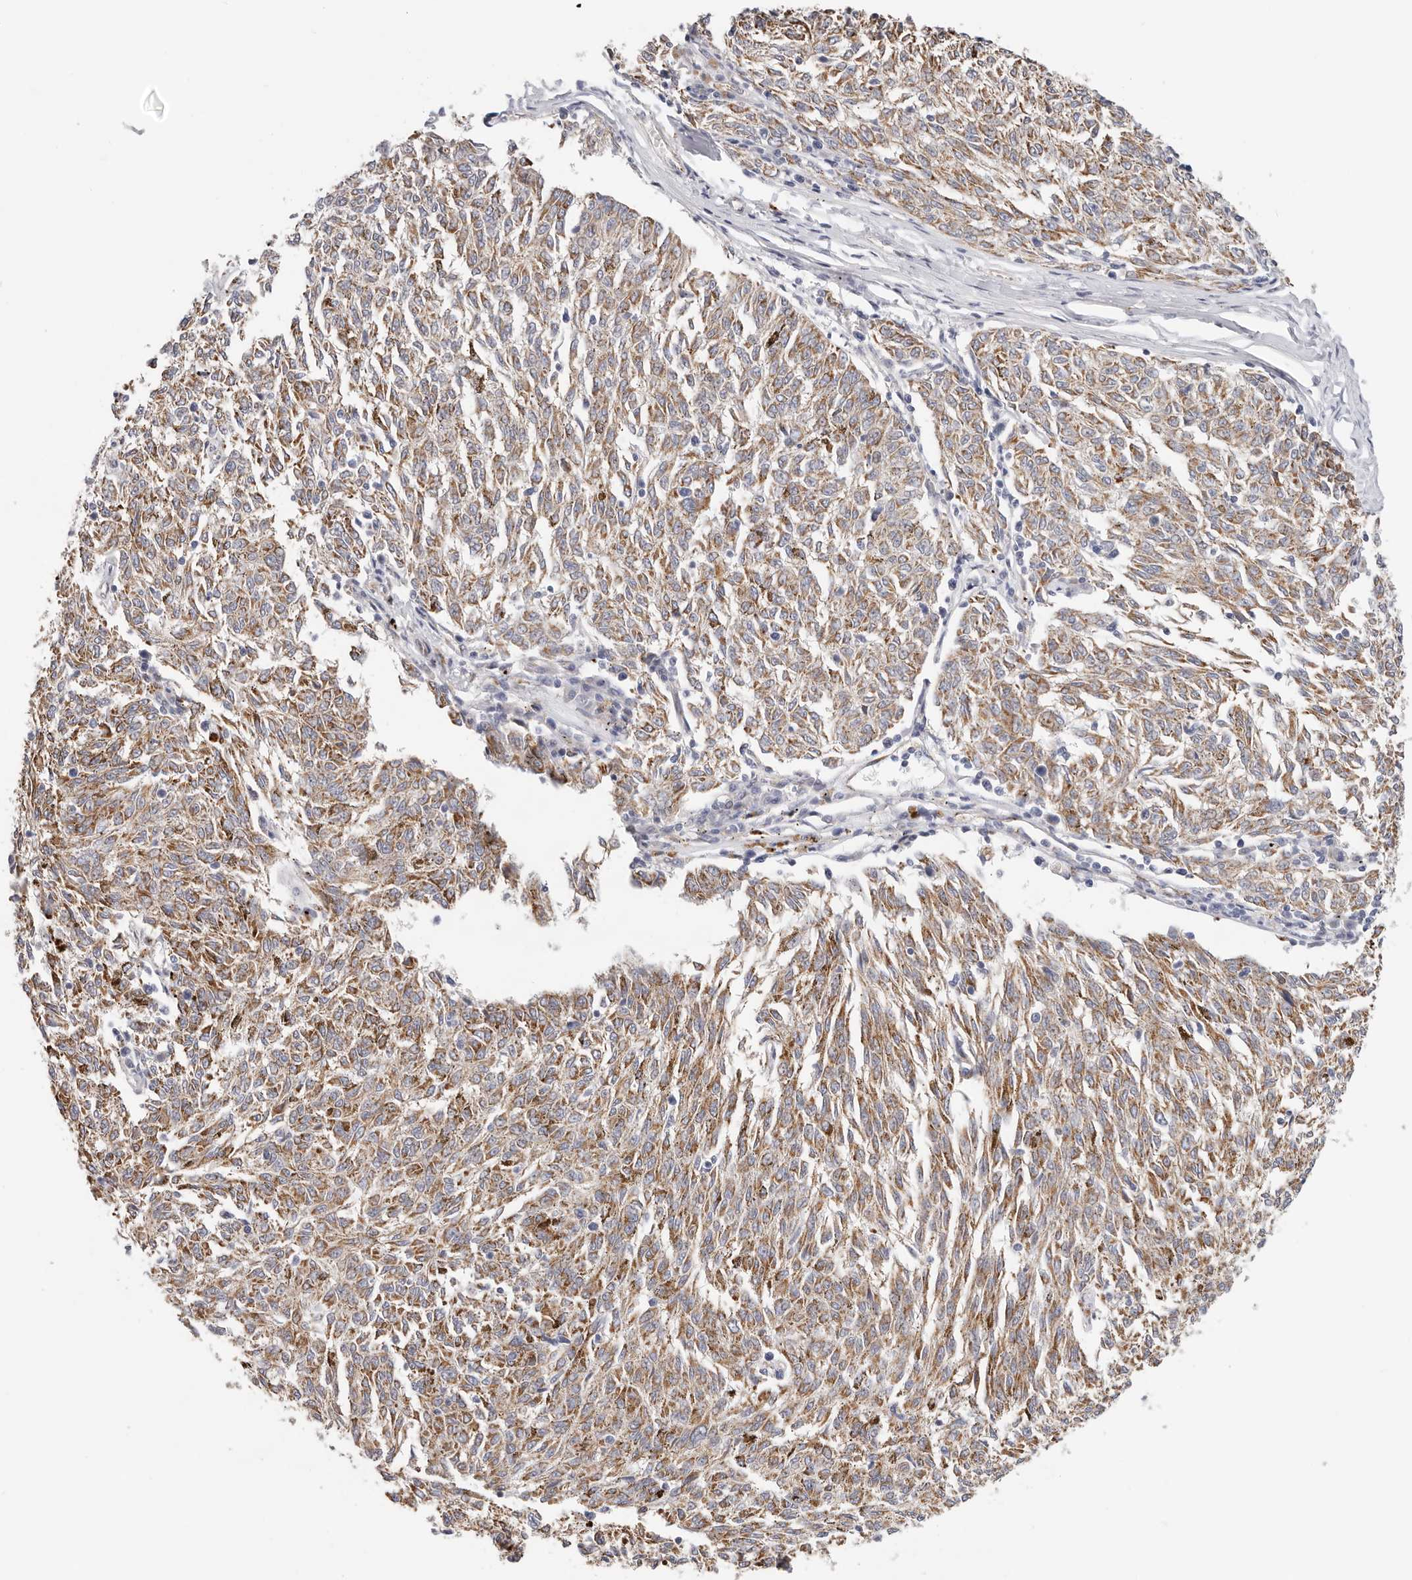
{"staining": {"intensity": "moderate", "quantity": ">75%", "location": "cytoplasmic/membranous"}, "tissue": "melanoma", "cell_type": "Tumor cells", "image_type": "cancer", "snomed": [{"axis": "morphology", "description": "Malignant melanoma, NOS"}, {"axis": "topography", "description": "Skin"}], "caption": "Melanoma stained for a protein (brown) reveals moderate cytoplasmic/membranous positive expression in about >75% of tumor cells.", "gene": "AFDN", "patient": {"sex": "female", "age": 72}}